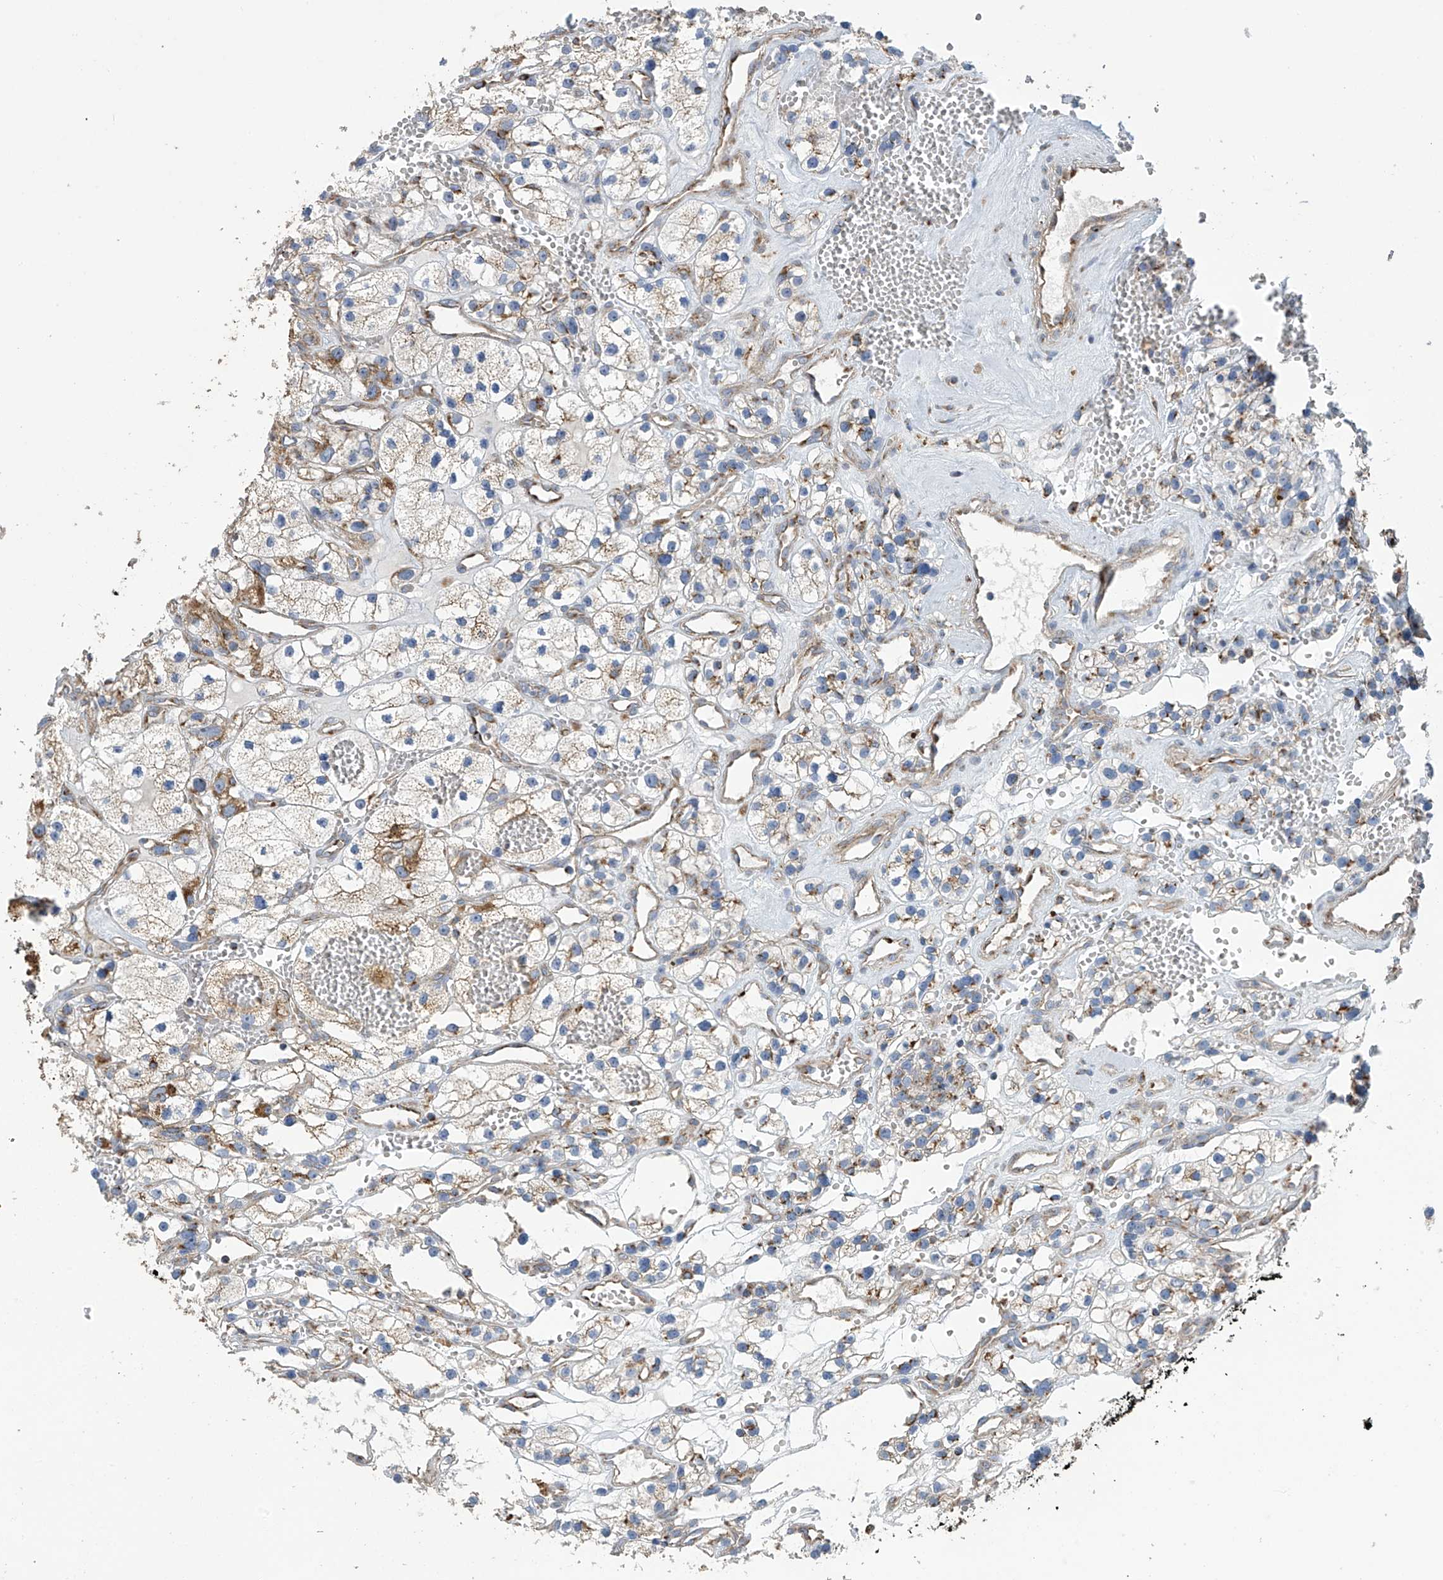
{"staining": {"intensity": "moderate", "quantity": "<25%", "location": "cytoplasmic/membranous"}, "tissue": "renal cancer", "cell_type": "Tumor cells", "image_type": "cancer", "snomed": [{"axis": "morphology", "description": "Adenocarcinoma, NOS"}, {"axis": "topography", "description": "Kidney"}], "caption": "Tumor cells reveal moderate cytoplasmic/membranous positivity in about <25% of cells in renal cancer (adenocarcinoma). Ihc stains the protein of interest in brown and the nuclei are stained blue.", "gene": "ITM2B", "patient": {"sex": "female", "age": 57}}